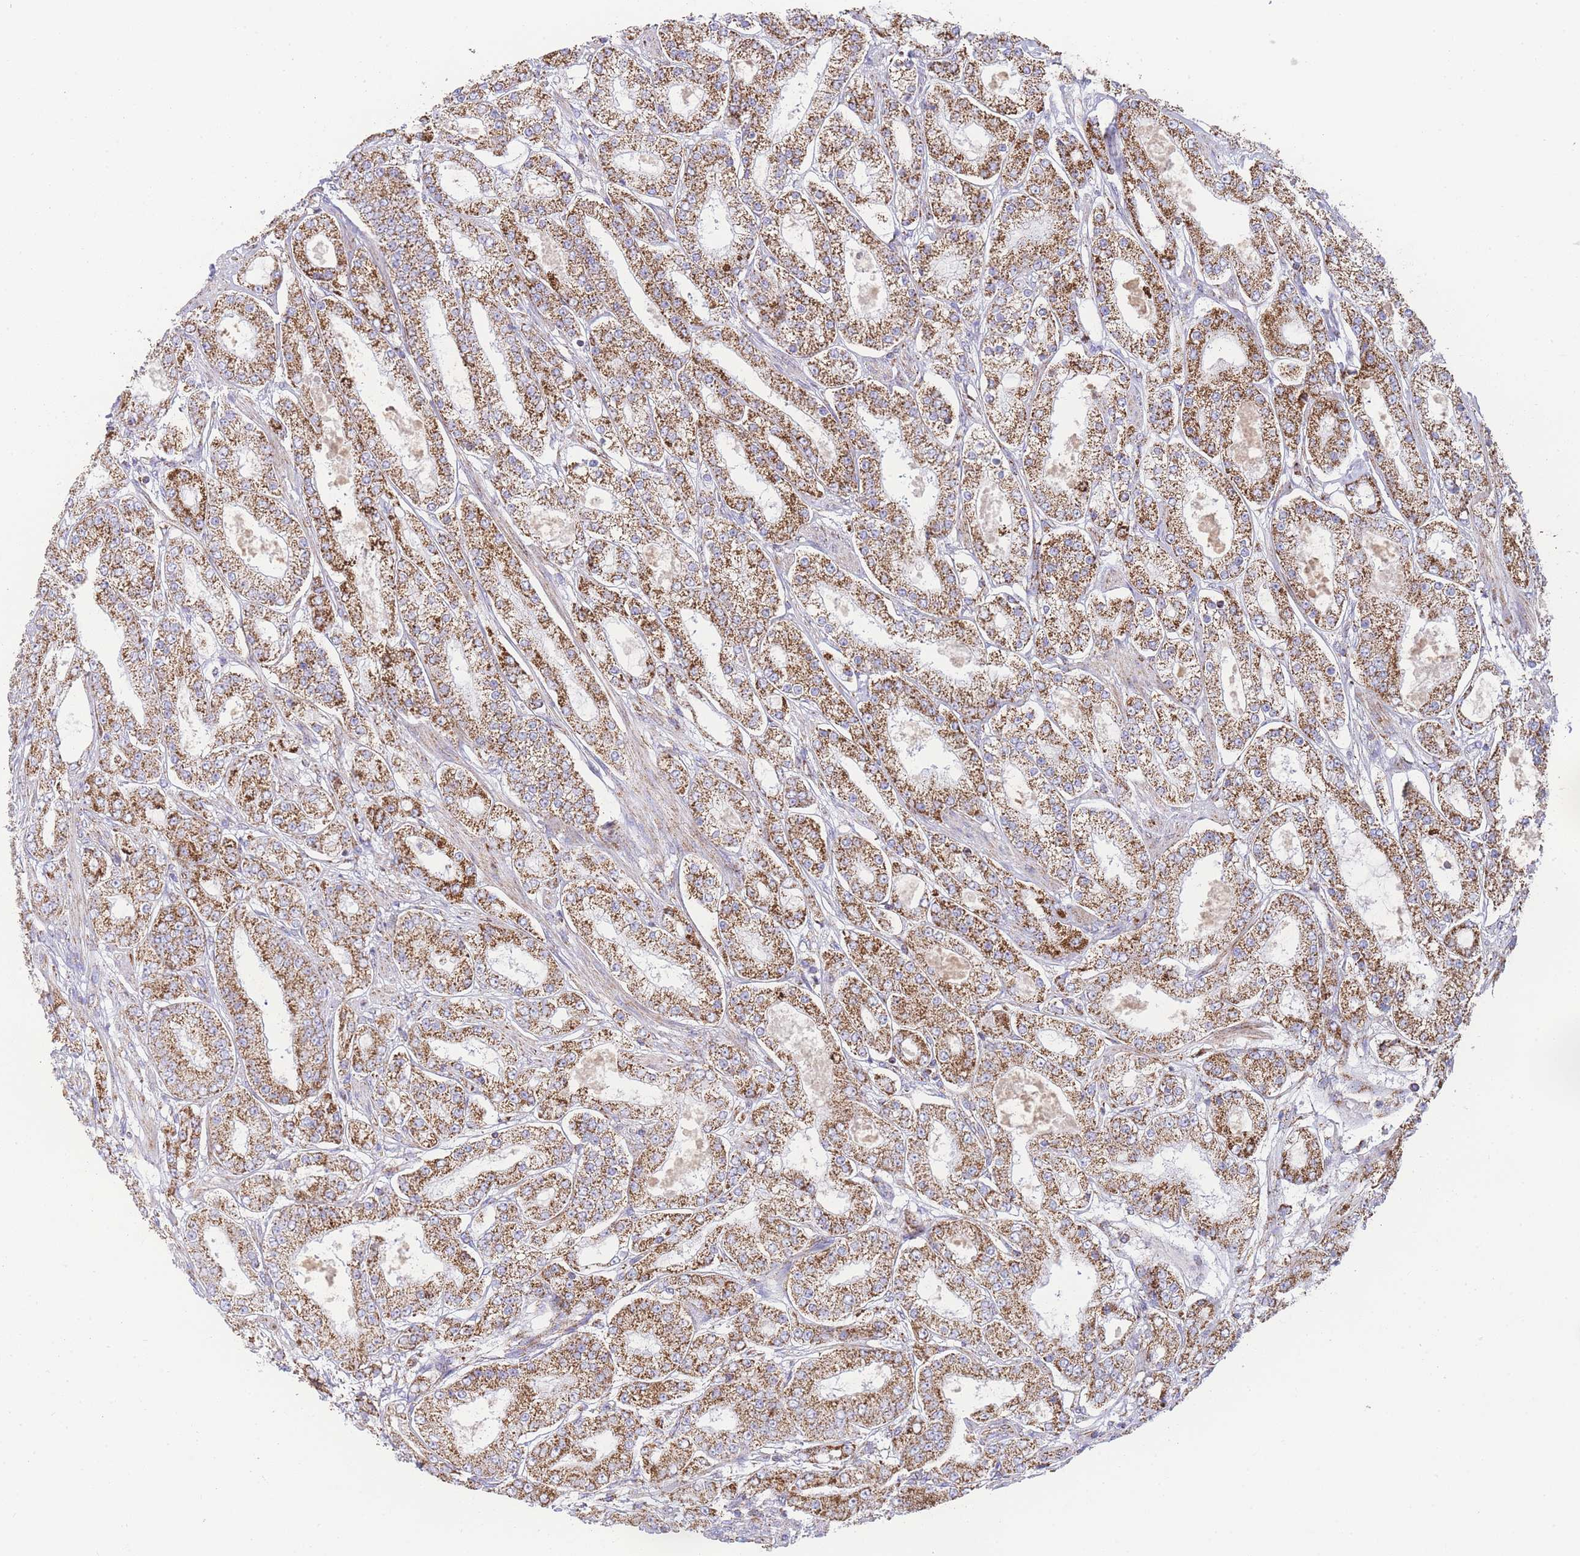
{"staining": {"intensity": "moderate", "quantity": ">75%", "location": "cytoplasmic/membranous"}, "tissue": "prostate cancer", "cell_type": "Tumor cells", "image_type": "cancer", "snomed": [{"axis": "morphology", "description": "Adenocarcinoma, High grade"}, {"axis": "topography", "description": "Prostate"}], "caption": "Immunohistochemistry (DAB) staining of prostate cancer (high-grade adenocarcinoma) reveals moderate cytoplasmic/membranous protein staining in approximately >75% of tumor cells. (brown staining indicates protein expression, while blue staining denotes nuclei).", "gene": "GSTM1", "patient": {"sex": "male", "age": 68}}